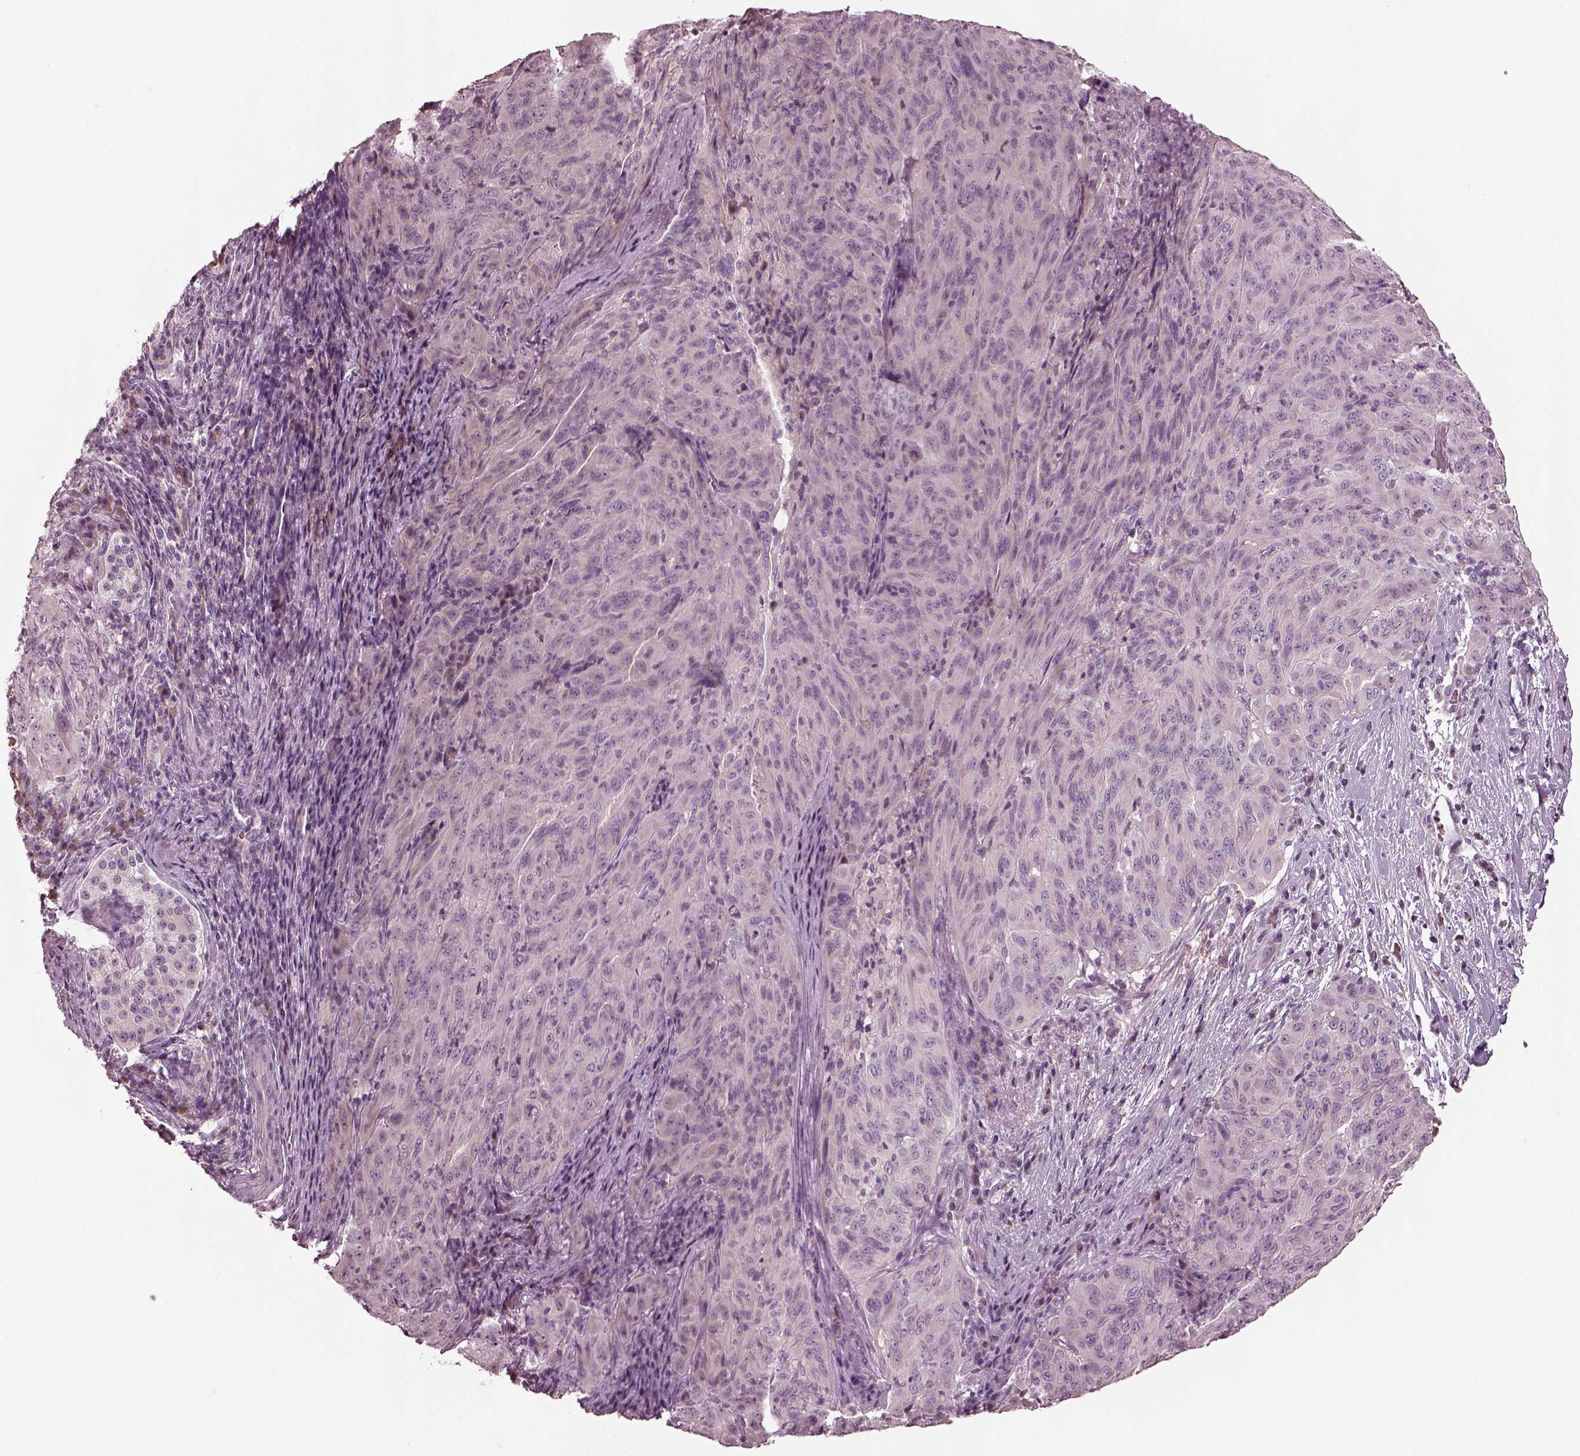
{"staining": {"intensity": "negative", "quantity": "none", "location": "none"}, "tissue": "pancreatic cancer", "cell_type": "Tumor cells", "image_type": "cancer", "snomed": [{"axis": "morphology", "description": "Adenocarcinoma, NOS"}, {"axis": "topography", "description": "Pancreas"}], "caption": "Tumor cells are negative for protein expression in human pancreatic cancer (adenocarcinoma). (DAB (3,3'-diaminobenzidine) IHC, high magnification).", "gene": "MIA", "patient": {"sex": "male", "age": 63}}